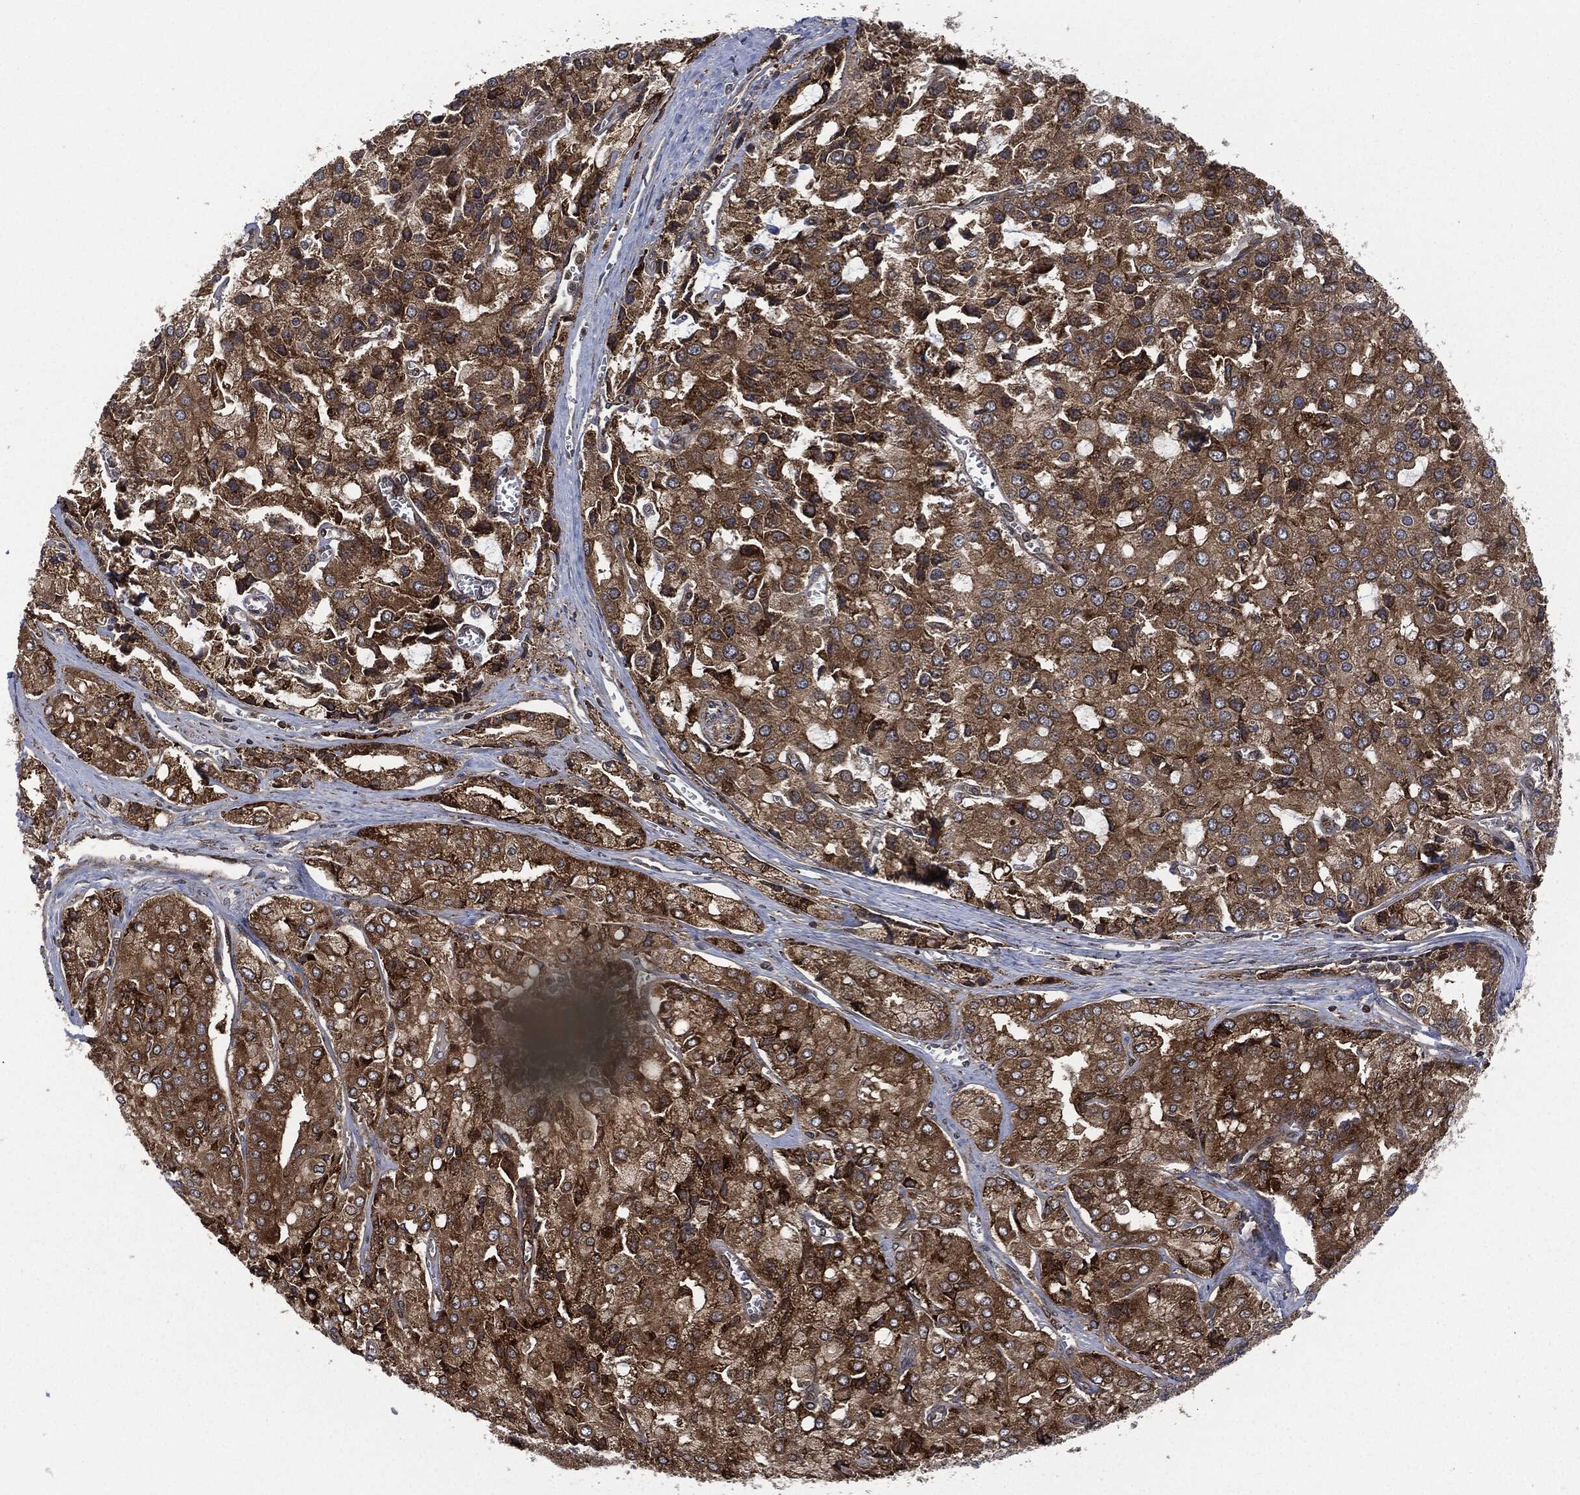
{"staining": {"intensity": "strong", "quantity": ">75%", "location": "cytoplasmic/membranous"}, "tissue": "prostate cancer", "cell_type": "Tumor cells", "image_type": "cancer", "snomed": [{"axis": "morphology", "description": "Adenocarcinoma, NOS"}, {"axis": "topography", "description": "Prostate and seminal vesicle, NOS"}, {"axis": "topography", "description": "Prostate"}], "caption": "Protein positivity by immunohistochemistry (IHC) demonstrates strong cytoplasmic/membranous positivity in approximately >75% of tumor cells in prostate adenocarcinoma. The staining is performed using DAB (3,3'-diaminobenzidine) brown chromogen to label protein expression. The nuclei are counter-stained blue using hematoxylin.", "gene": "HRAS", "patient": {"sex": "male", "age": 67}}